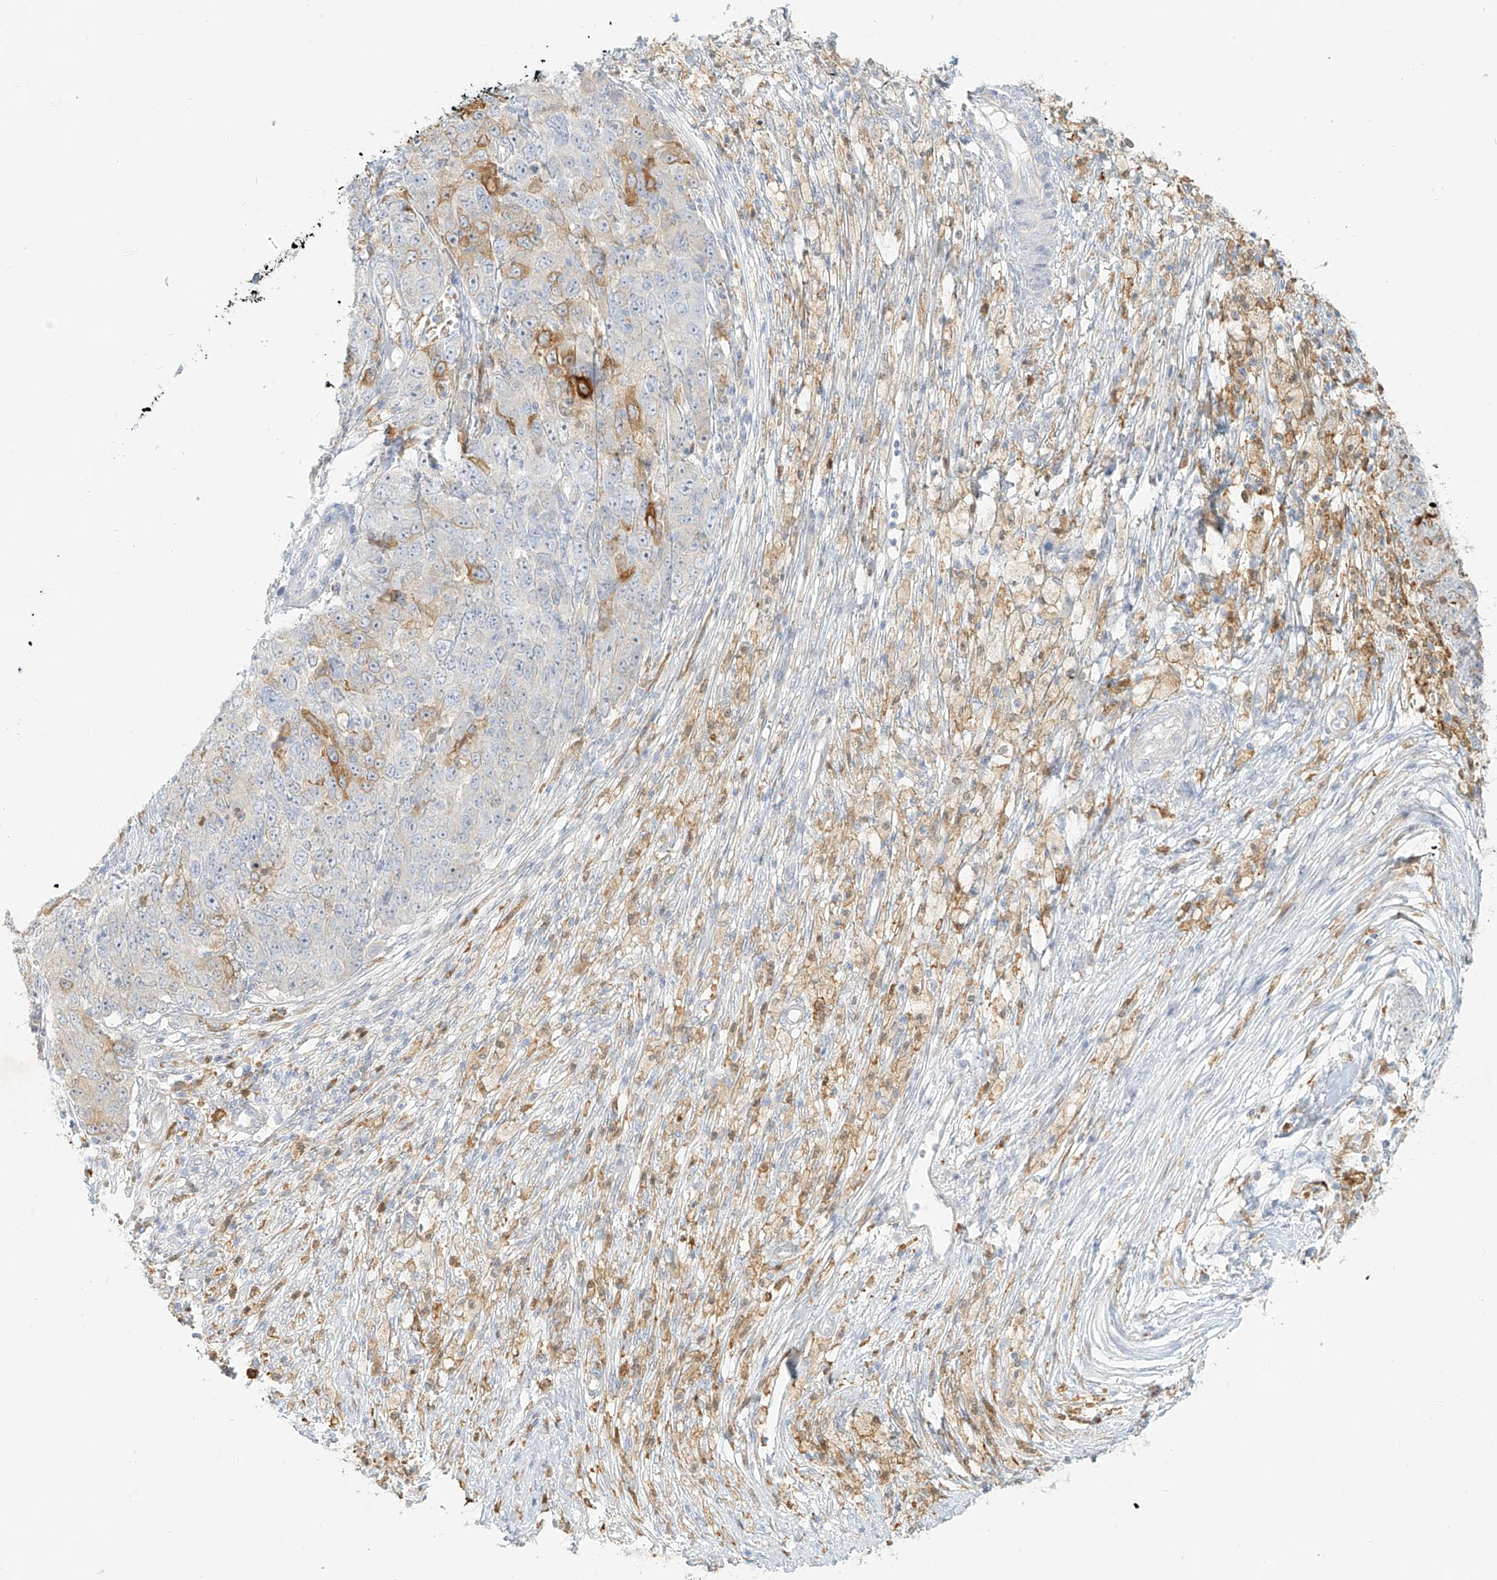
{"staining": {"intensity": "negative", "quantity": "none", "location": "none"}, "tissue": "ovarian cancer", "cell_type": "Tumor cells", "image_type": "cancer", "snomed": [{"axis": "morphology", "description": "Carcinoma, endometroid"}, {"axis": "topography", "description": "Ovary"}], "caption": "A high-resolution photomicrograph shows immunohistochemistry staining of ovarian endometroid carcinoma, which exhibits no significant positivity in tumor cells.", "gene": "UPK1B", "patient": {"sex": "female", "age": 42}}